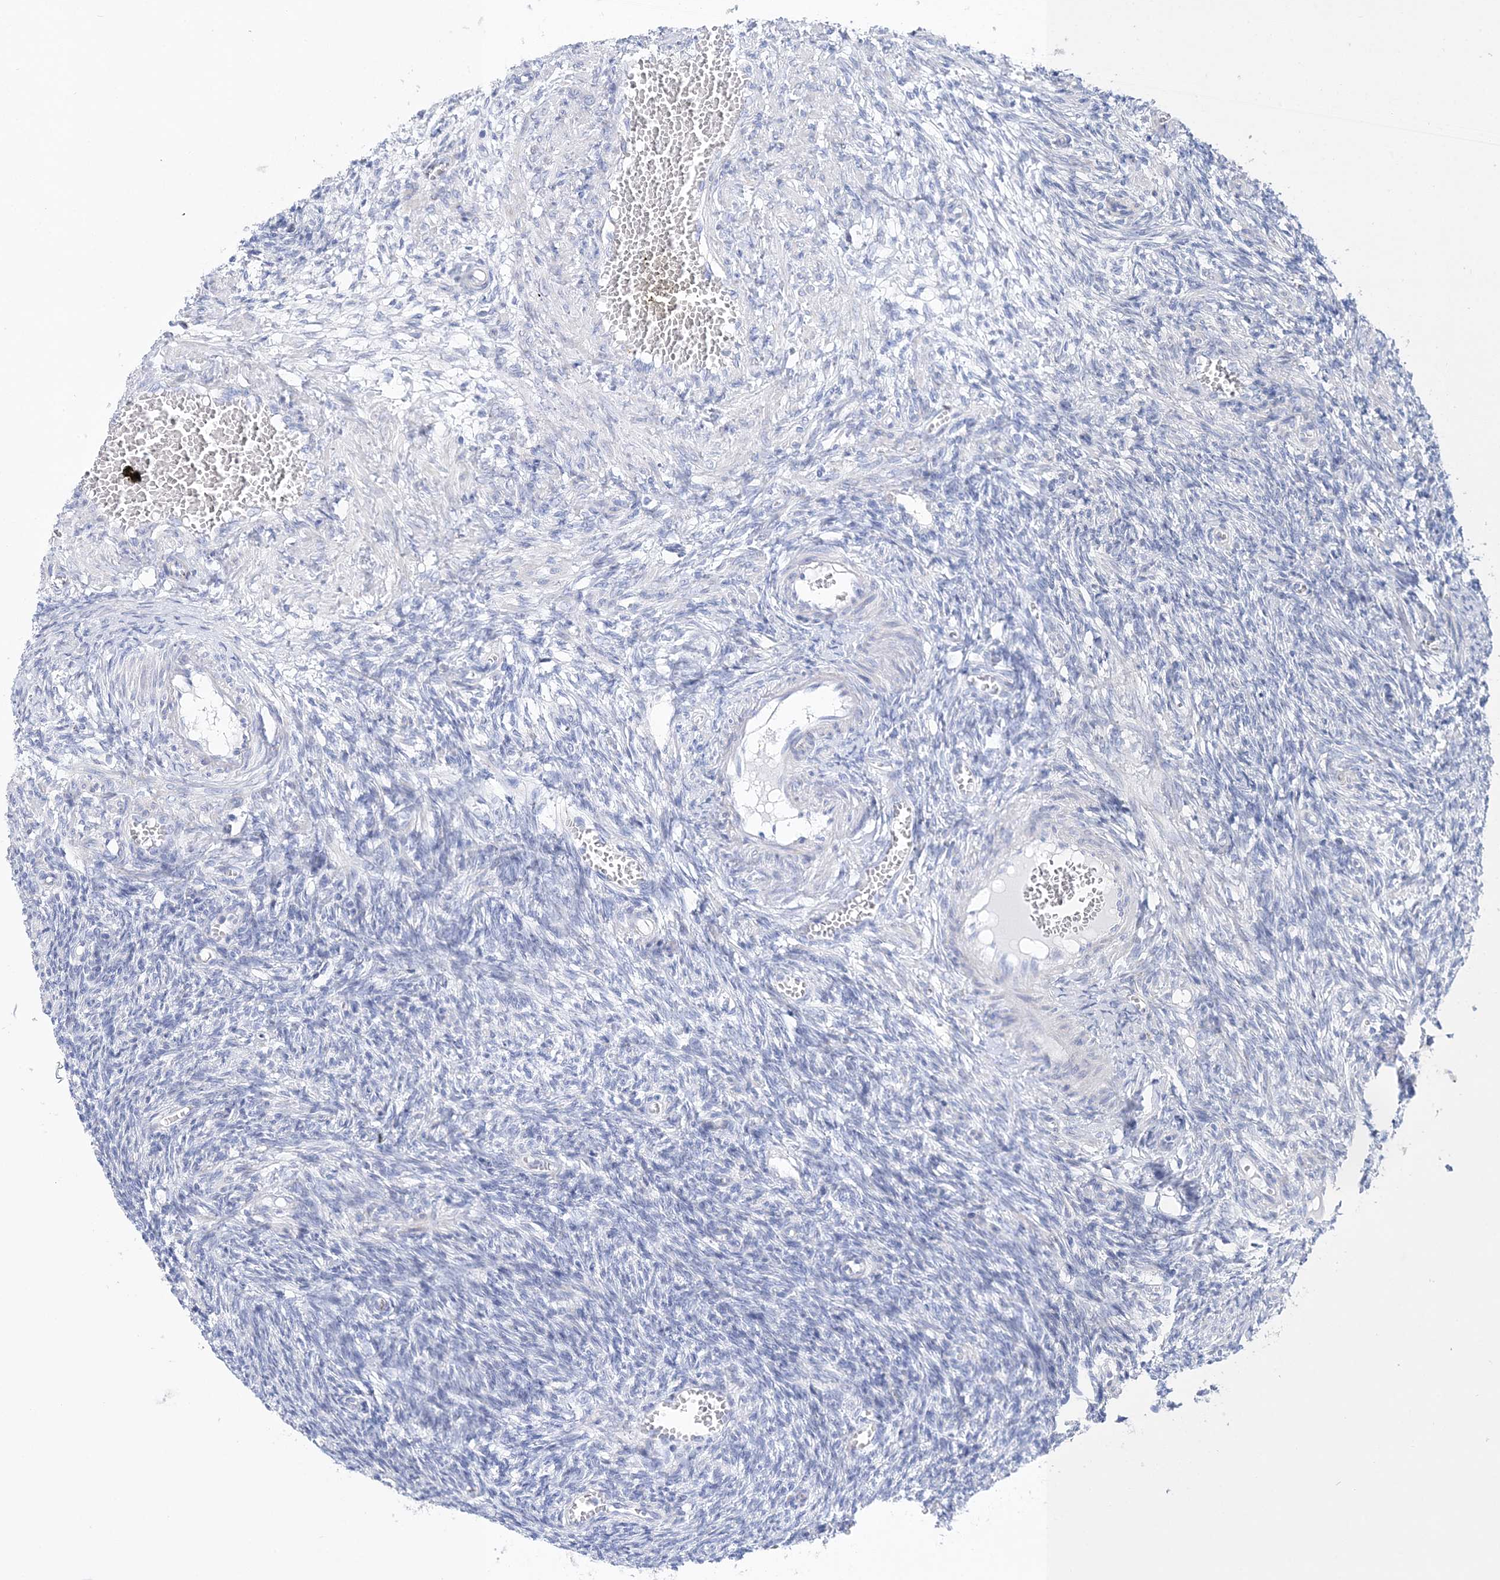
{"staining": {"intensity": "weak", "quantity": ">75%", "location": "cytoplasmic/membranous"}, "tissue": "ovary", "cell_type": "Follicle cells", "image_type": "normal", "snomed": [{"axis": "morphology", "description": "Normal tissue, NOS"}, {"axis": "topography", "description": "Ovary"}], "caption": "IHC image of normal ovary stained for a protein (brown), which exhibits low levels of weak cytoplasmic/membranous staining in about >75% of follicle cells.", "gene": "TSPYL6", "patient": {"sex": "female", "age": 27}}